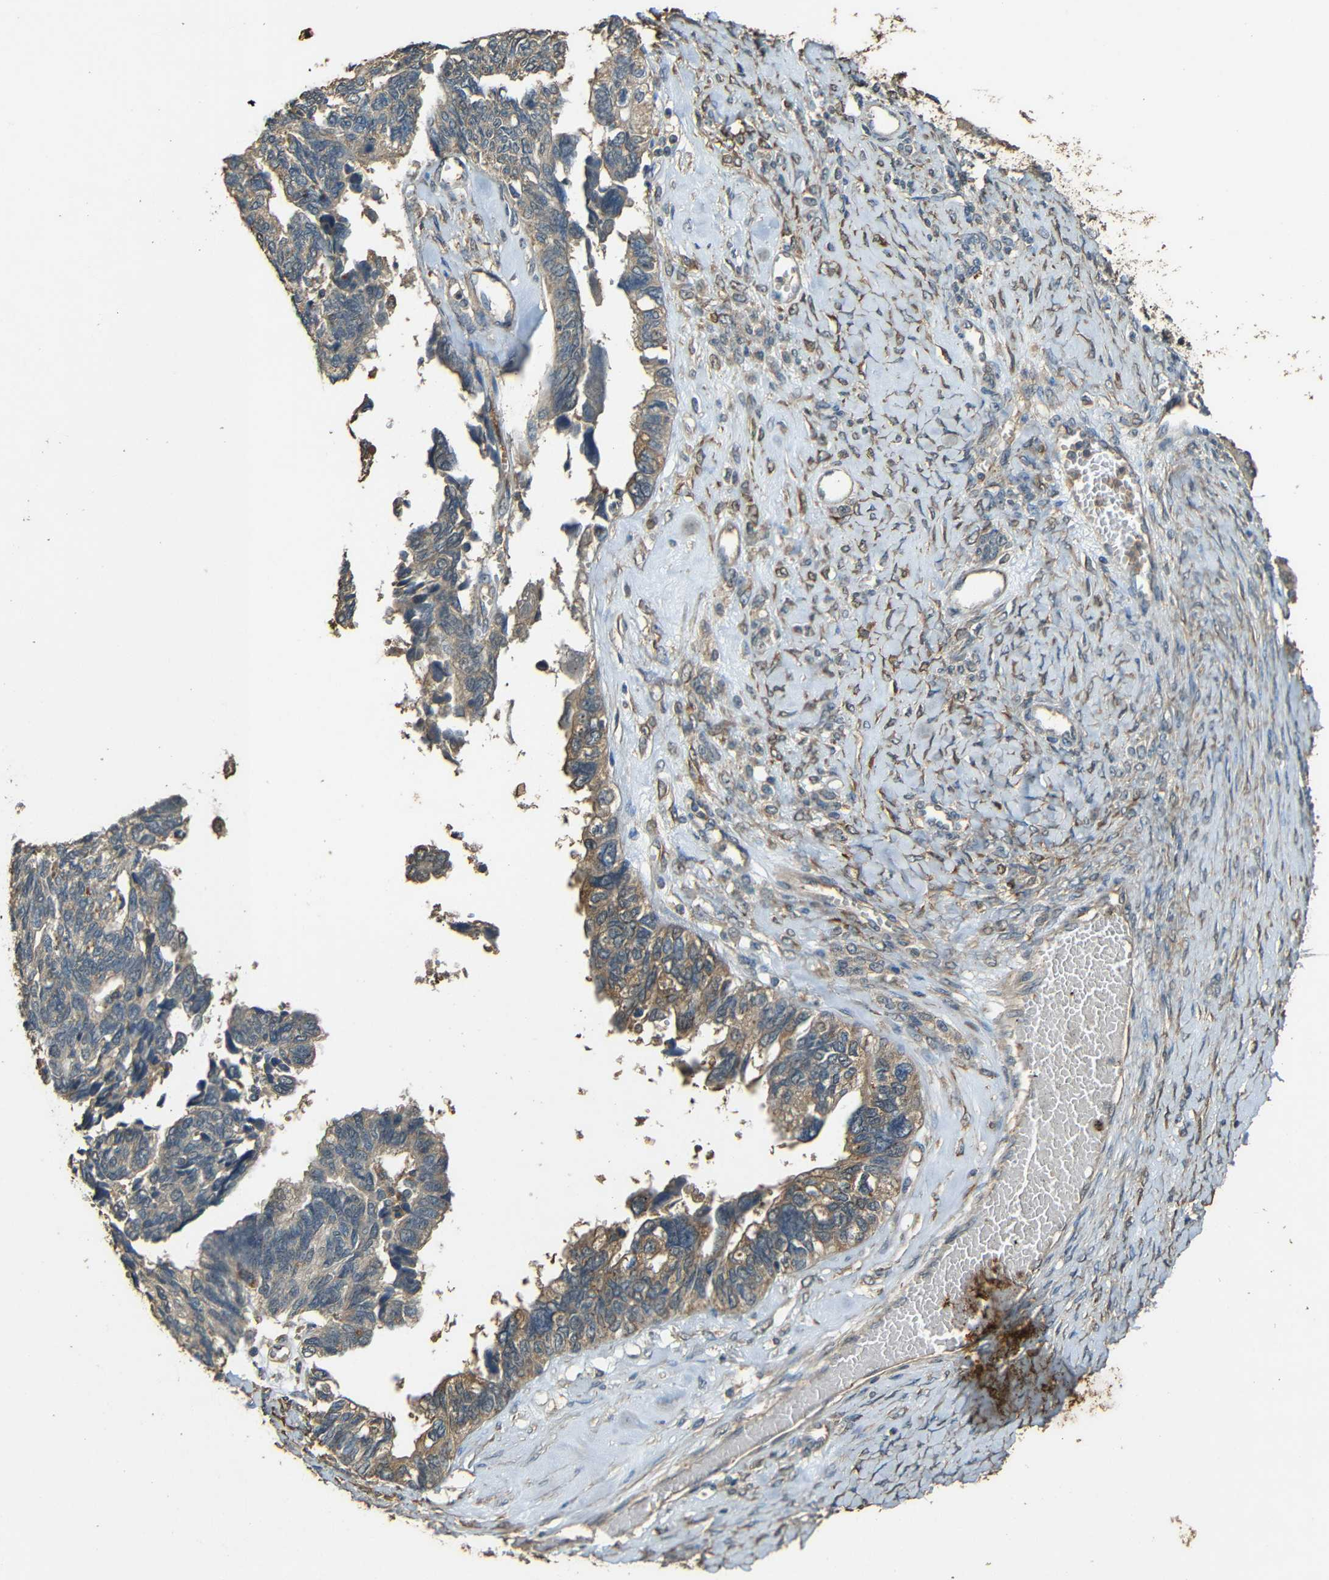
{"staining": {"intensity": "moderate", "quantity": "25%-75%", "location": "cytoplasmic/membranous"}, "tissue": "ovarian cancer", "cell_type": "Tumor cells", "image_type": "cancer", "snomed": [{"axis": "morphology", "description": "Cystadenocarcinoma, serous, NOS"}, {"axis": "topography", "description": "Ovary"}], "caption": "Ovarian cancer was stained to show a protein in brown. There is medium levels of moderate cytoplasmic/membranous staining in about 25%-75% of tumor cells. (DAB = brown stain, brightfield microscopy at high magnification).", "gene": "PDE5A", "patient": {"sex": "female", "age": 79}}